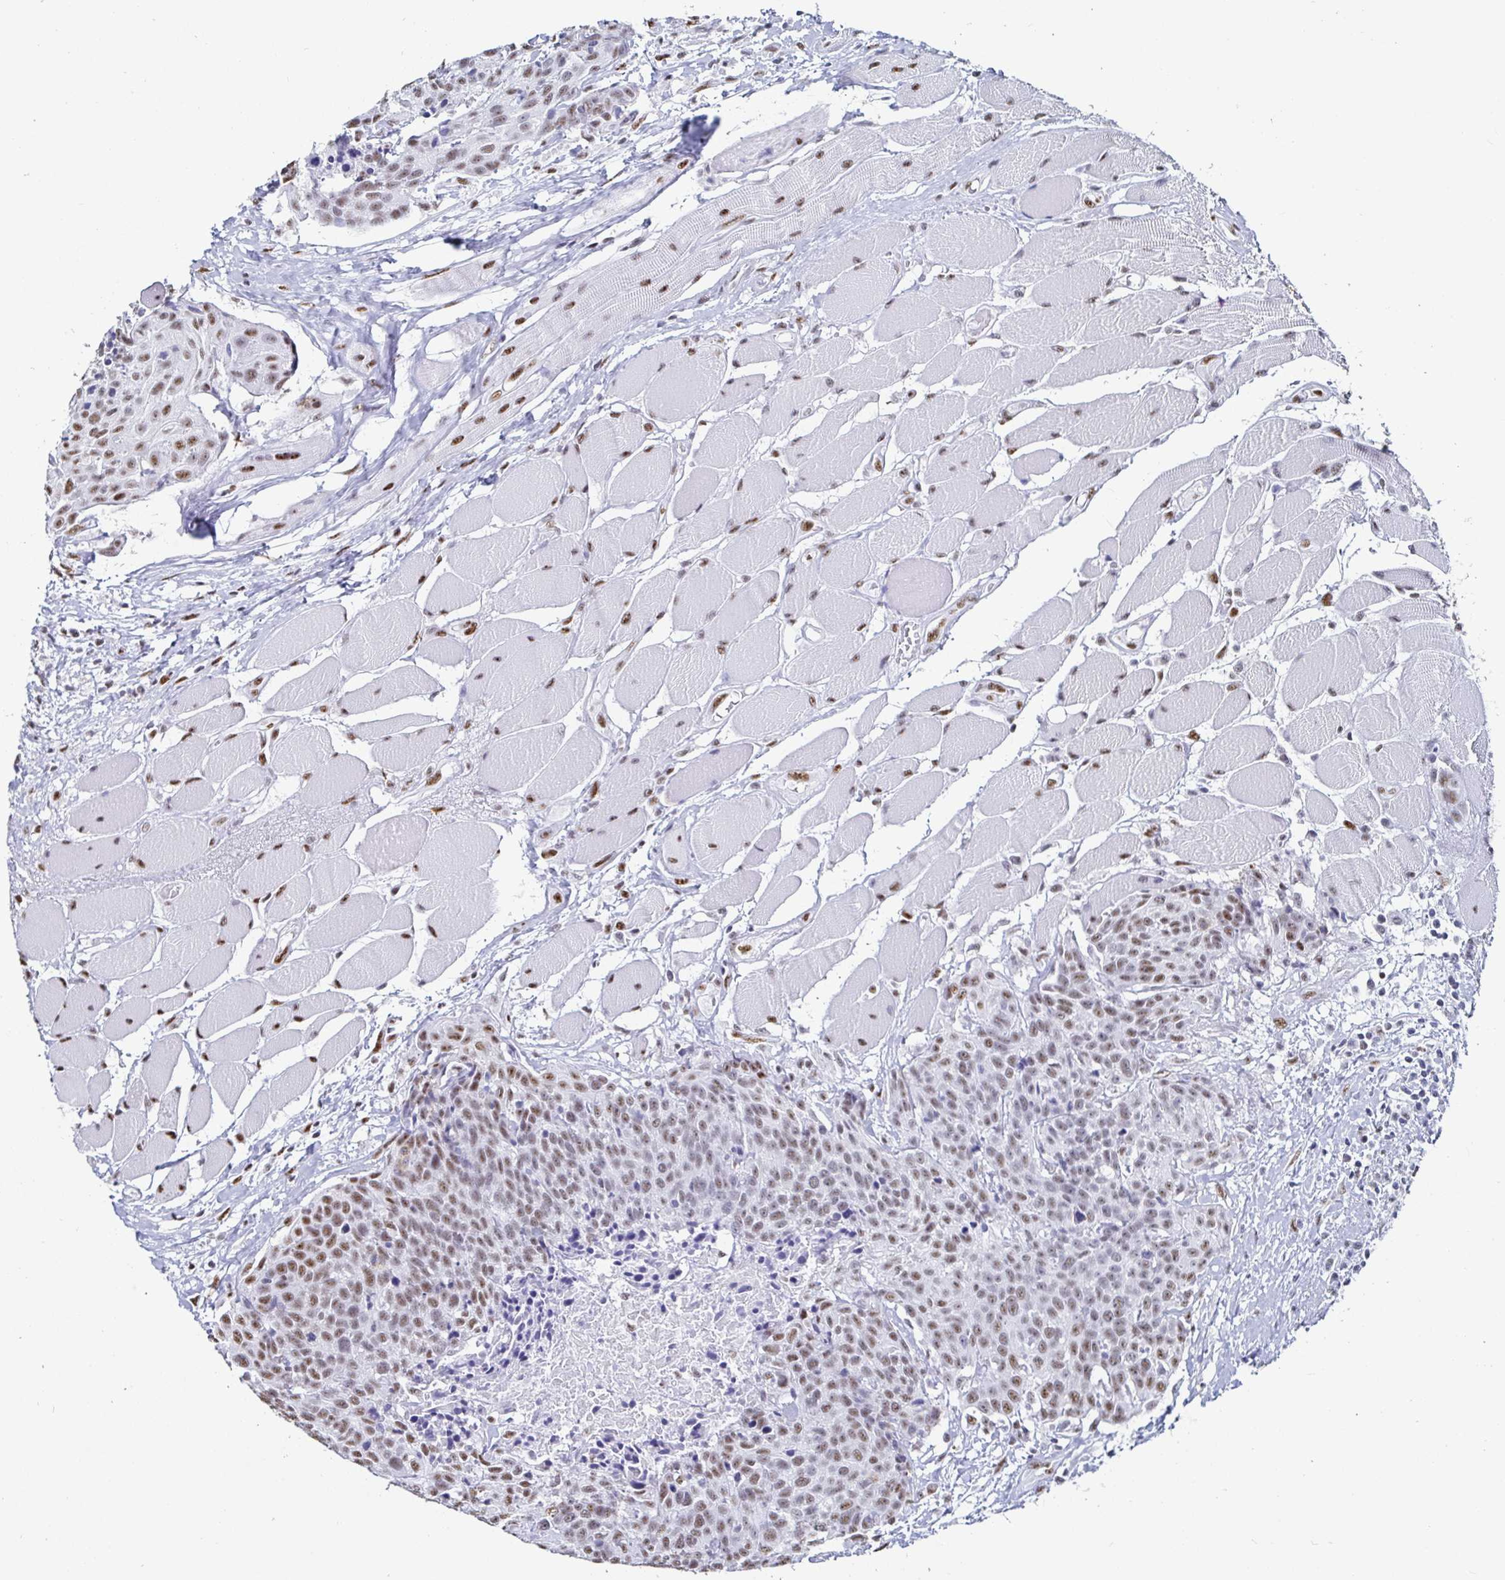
{"staining": {"intensity": "moderate", "quantity": "25%-75%", "location": "nuclear"}, "tissue": "head and neck cancer", "cell_type": "Tumor cells", "image_type": "cancer", "snomed": [{"axis": "morphology", "description": "Squamous cell carcinoma, NOS"}, {"axis": "topography", "description": "Oral tissue"}, {"axis": "topography", "description": "Head-Neck"}], "caption": "This photomicrograph reveals head and neck cancer (squamous cell carcinoma) stained with immunohistochemistry (IHC) to label a protein in brown. The nuclear of tumor cells show moderate positivity for the protein. Nuclei are counter-stained blue.", "gene": "DDX39B", "patient": {"sex": "male", "age": 64}}